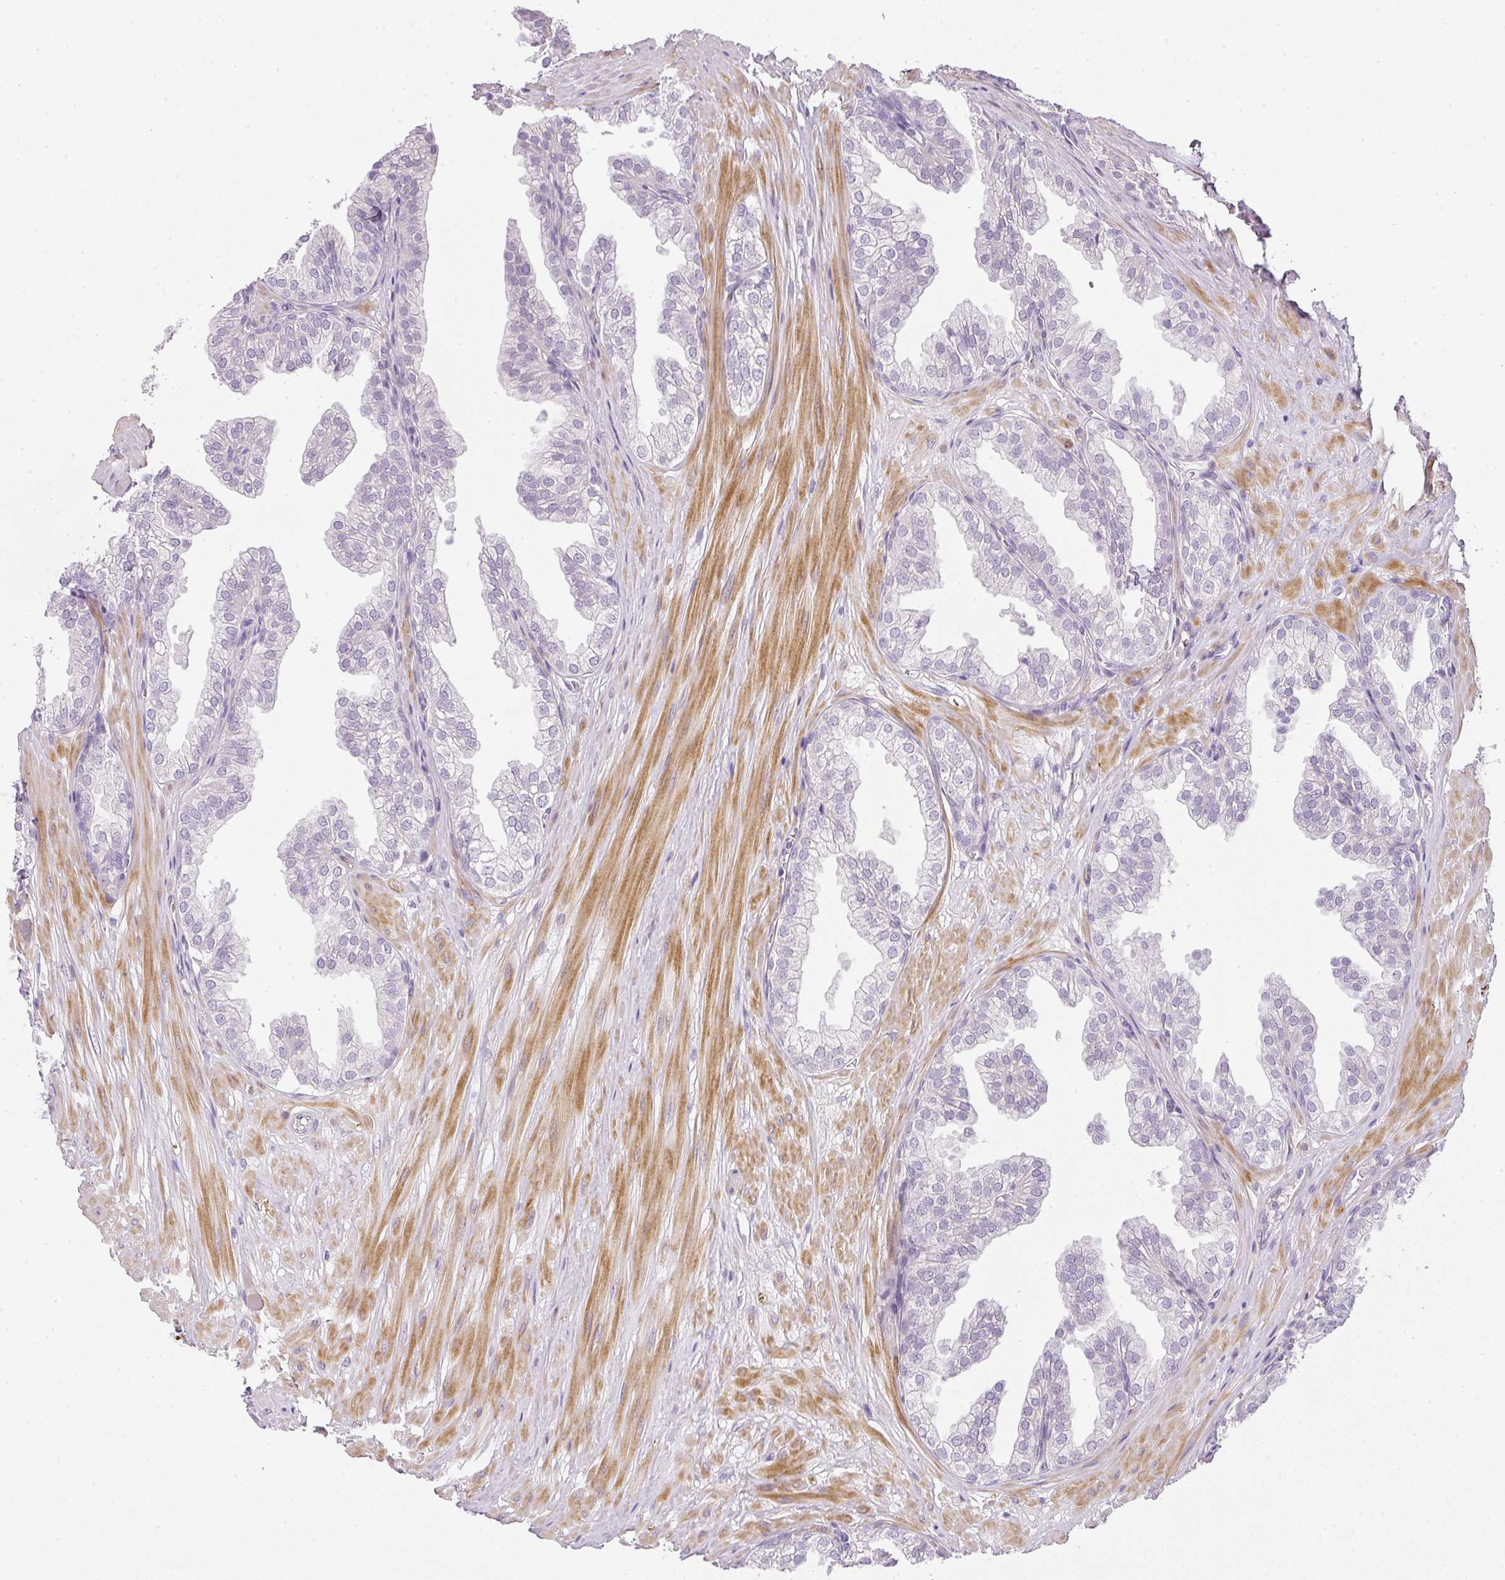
{"staining": {"intensity": "negative", "quantity": "none", "location": "none"}, "tissue": "prostate", "cell_type": "Glandular cells", "image_type": "normal", "snomed": [{"axis": "morphology", "description": "Normal tissue, NOS"}, {"axis": "topography", "description": "Prostate"}, {"axis": "topography", "description": "Peripheral nerve tissue"}], "caption": "Immunohistochemical staining of benign human prostate exhibits no significant expression in glandular cells. (Stains: DAB (3,3'-diaminobenzidine) immunohistochemistry (IHC) with hematoxylin counter stain, Microscopy: brightfield microscopy at high magnification).", "gene": "RAX2", "patient": {"sex": "male", "age": 55}}